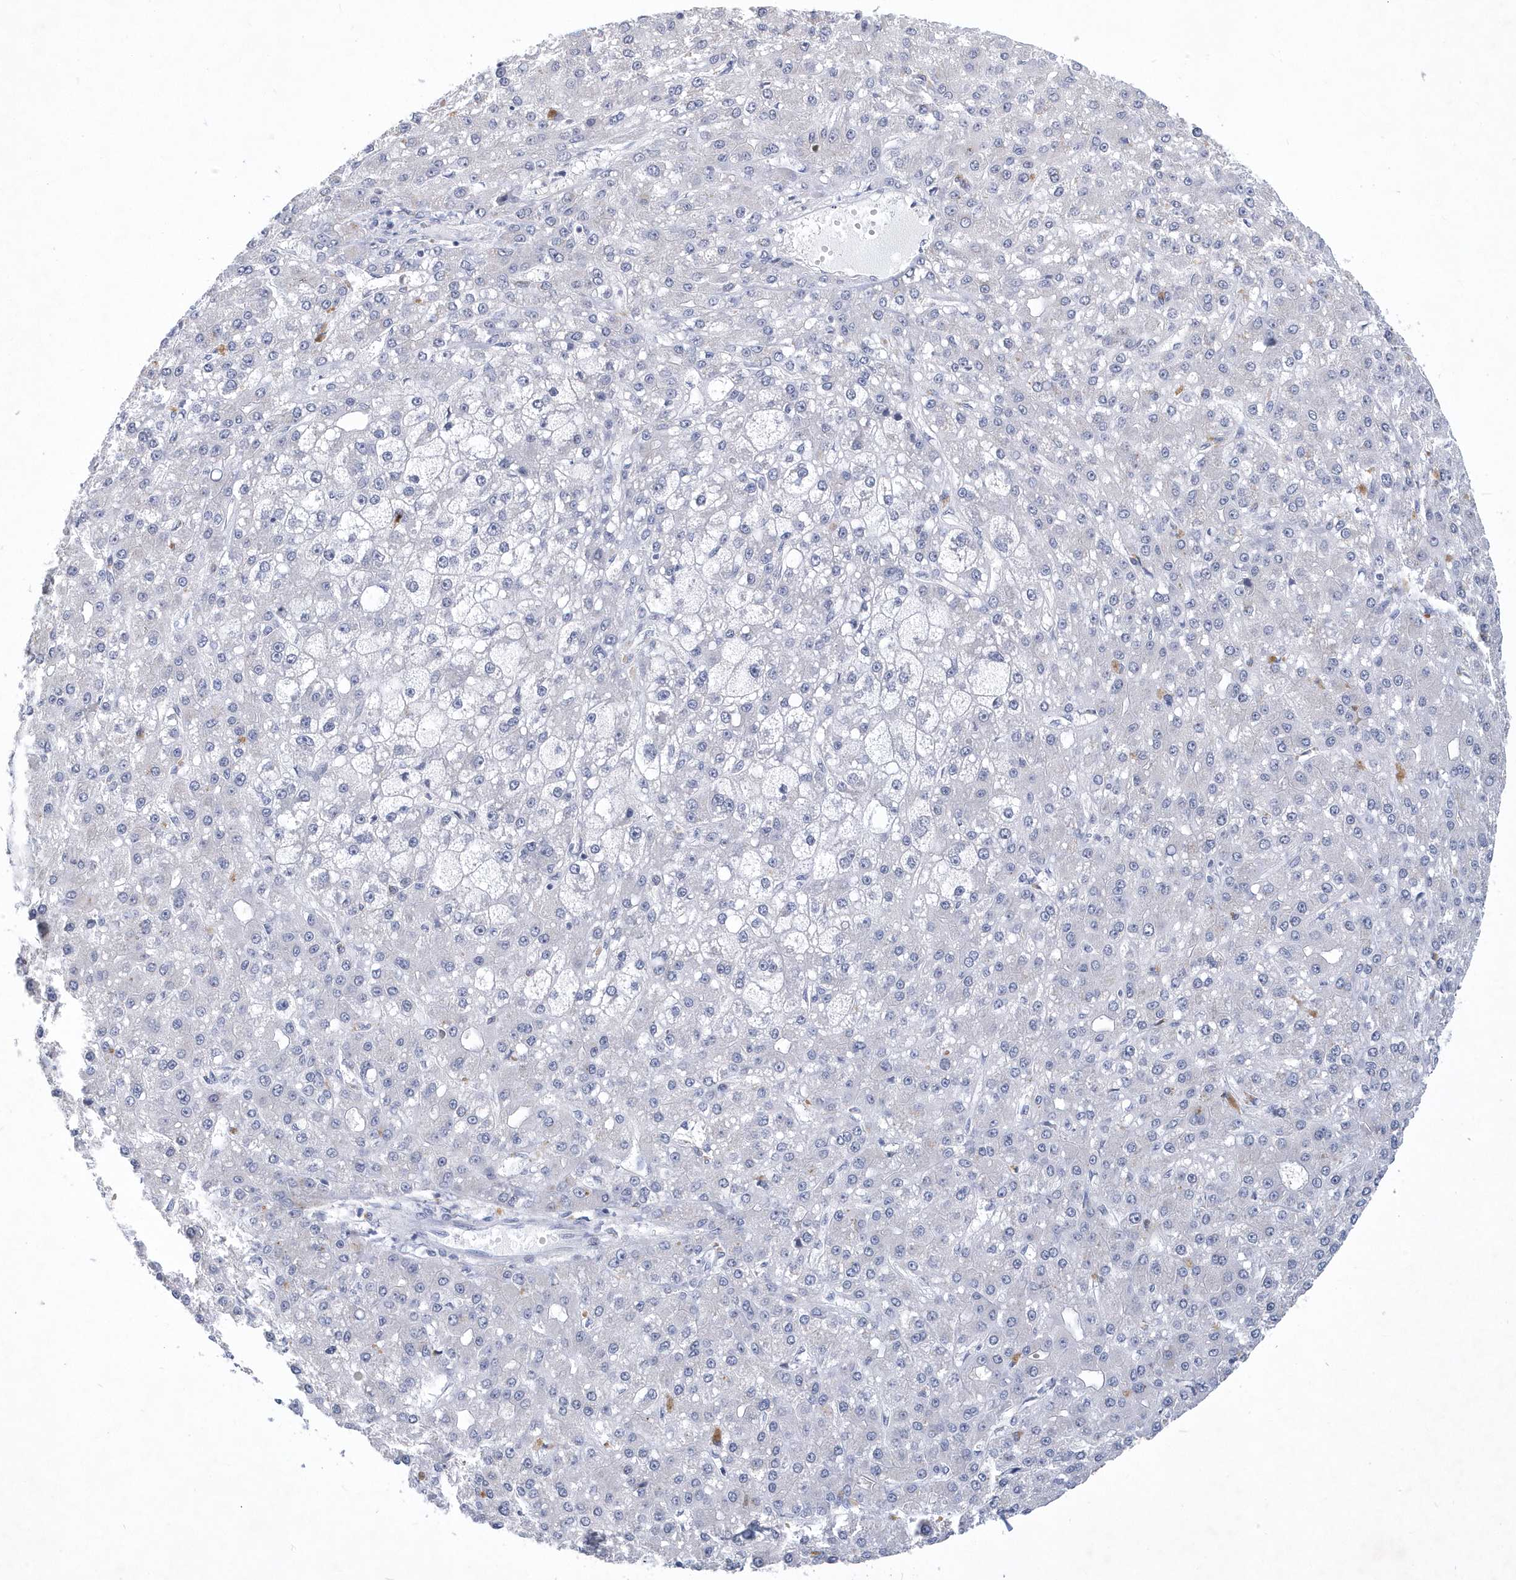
{"staining": {"intensity": "negative", "quantity": "none", "location": "none"}, "tissue": "liver cancer", "cell_type": "Tumor cells", "image_type": "cancer", "snomed": [{"axis": "morphology", "description": "Carcinoma, Hepatocellular, NOS"}, {"axis": "topography", "description": "Liver"}], "caption": "A histopathology image of human liver hepatocellular carcinoma is negative for staining in tumor cells. (Brightfield microscopy of DAB (3,3'-diaminobenzidine) immunohistochemistry (IHC) at high magnification).", "gene": "SRGAP3", "patient": {"sex": "male", "age": 67}}